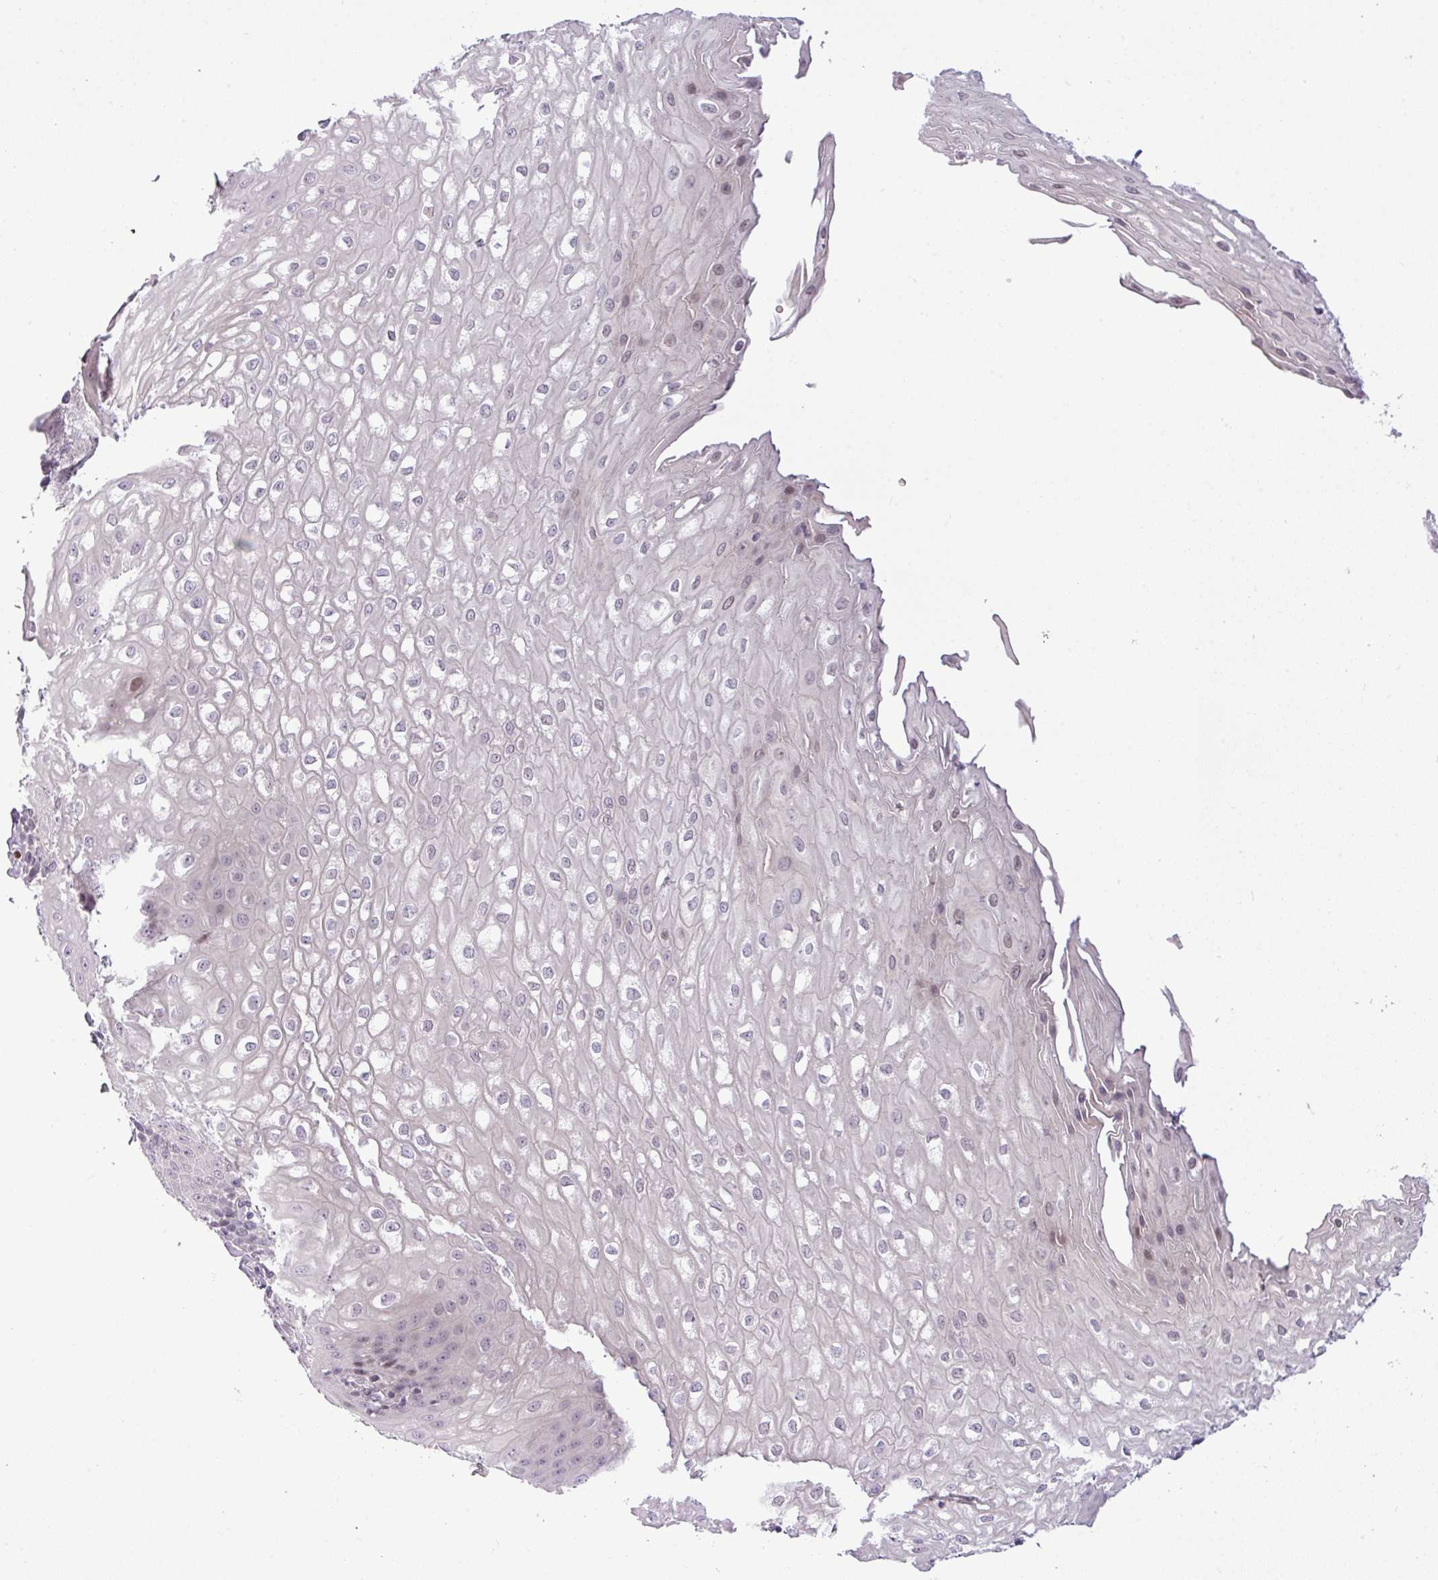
{"staining": {"intensity": "negative", "quantity": "none", "location": "none"}, "tissue": "esophagus", "cell_type": "Squamous epithelial cells", "image_type": "normal", "snomed": [{"axis": "morphology", "description": "Normal tissue, NOS"}, {"axis": "topography", "description": "Esophagus"}], "caption": "Photomicrograph shows no significant protein staining in squamous epithelial cells of benign esophagus.", "gene": "SLC66A2", "patient": {"sex": "male", "age": 67}}